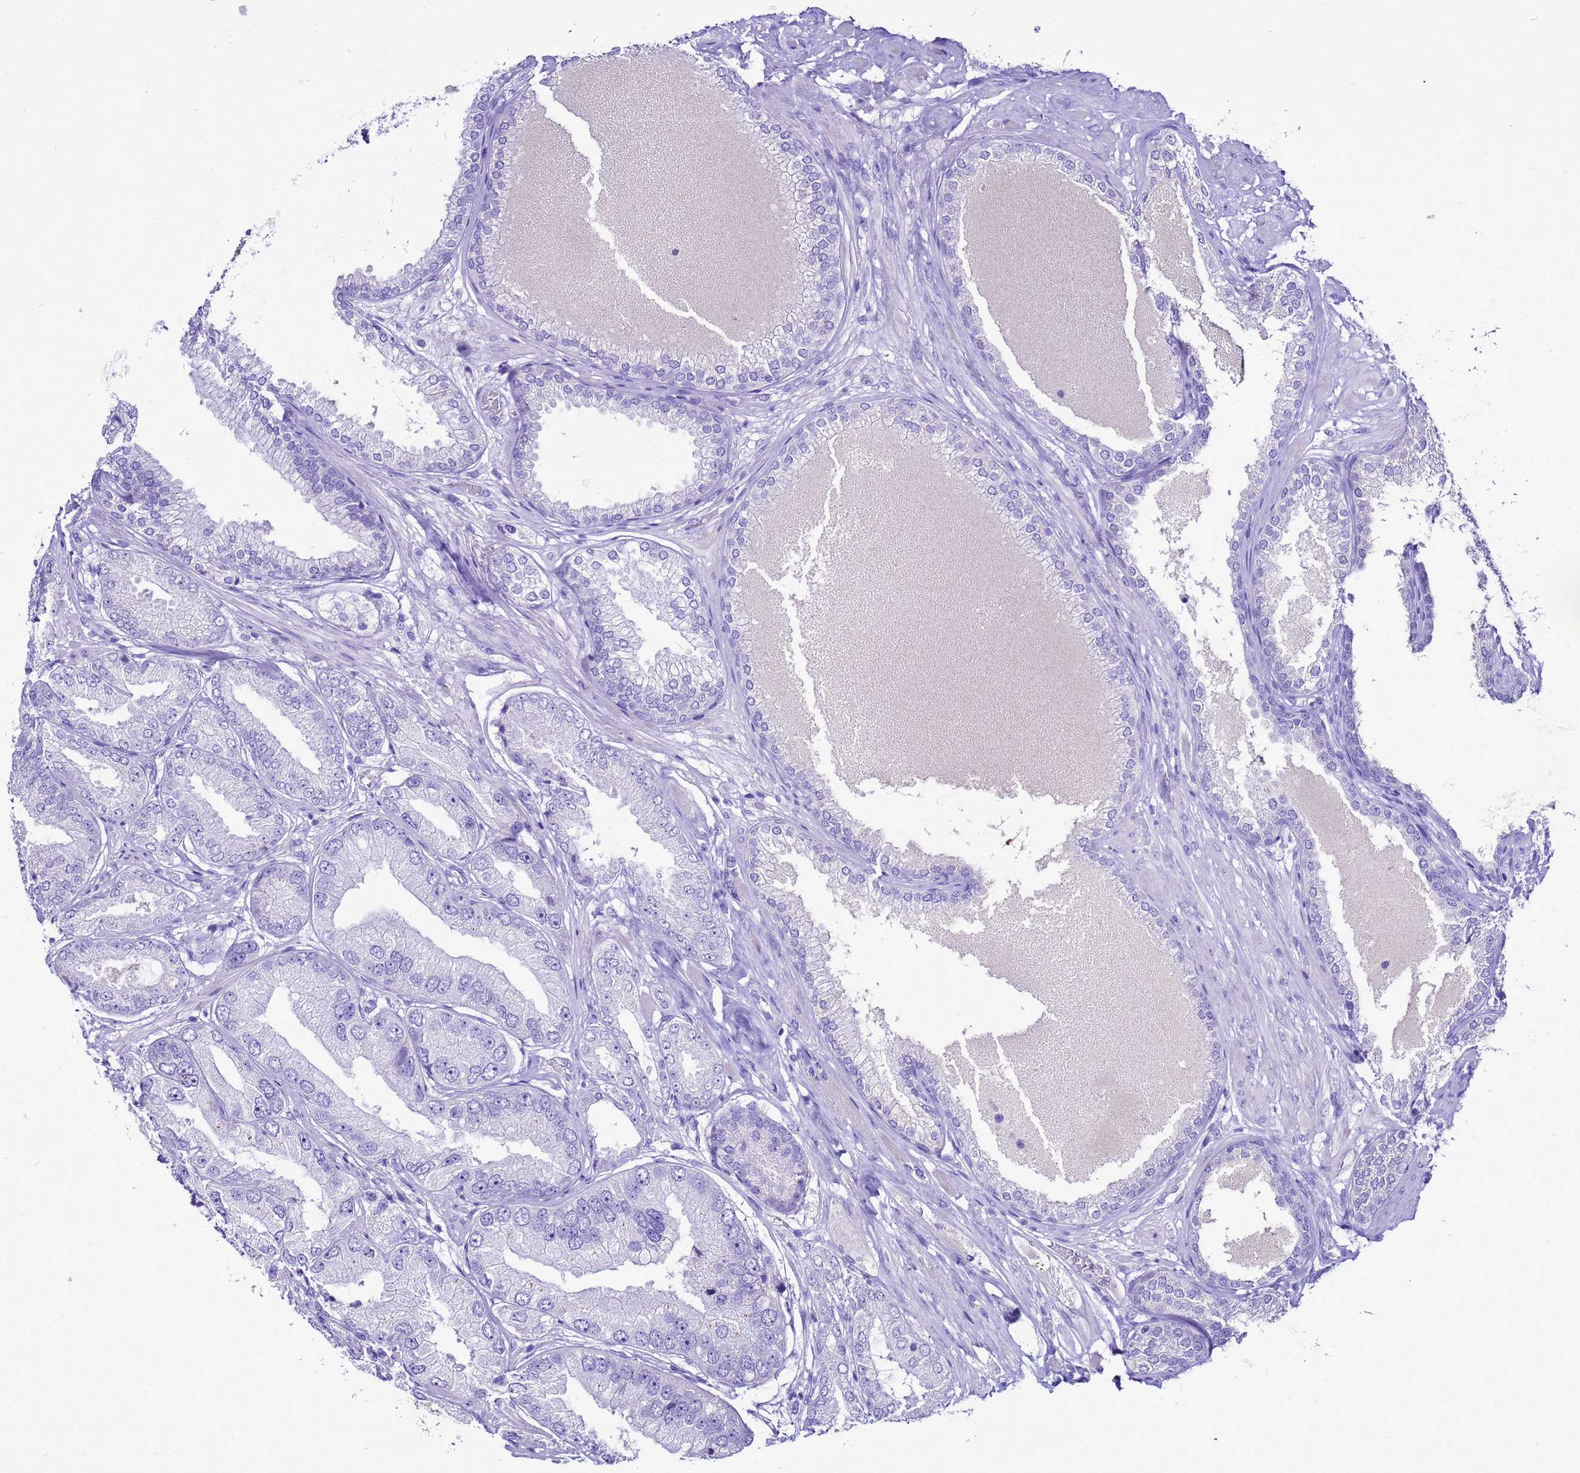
{"staining": {"intensity": "negative", "quantity": "none", "location": "none"}, "tissue": "prostate cancer", "cell_type": "Tumor cells", "image_type": "cancer", "snomed": [{"axis": "morphology", "description": "Adenocarcinoma, High grade"}, {"axis": "topography", "description": "Prostate"}], "caption": "Prostate cancer was stained to show a protein in brown. There is no significant expression in tumor cells. Brightfield microscopy of immunohistochemistry (IHC) stained with DAB (brown) and hematoxylin (blue), captured at high magnification.", "gene": "BEST2", "patient": {"sex": "male", "age": 71}}